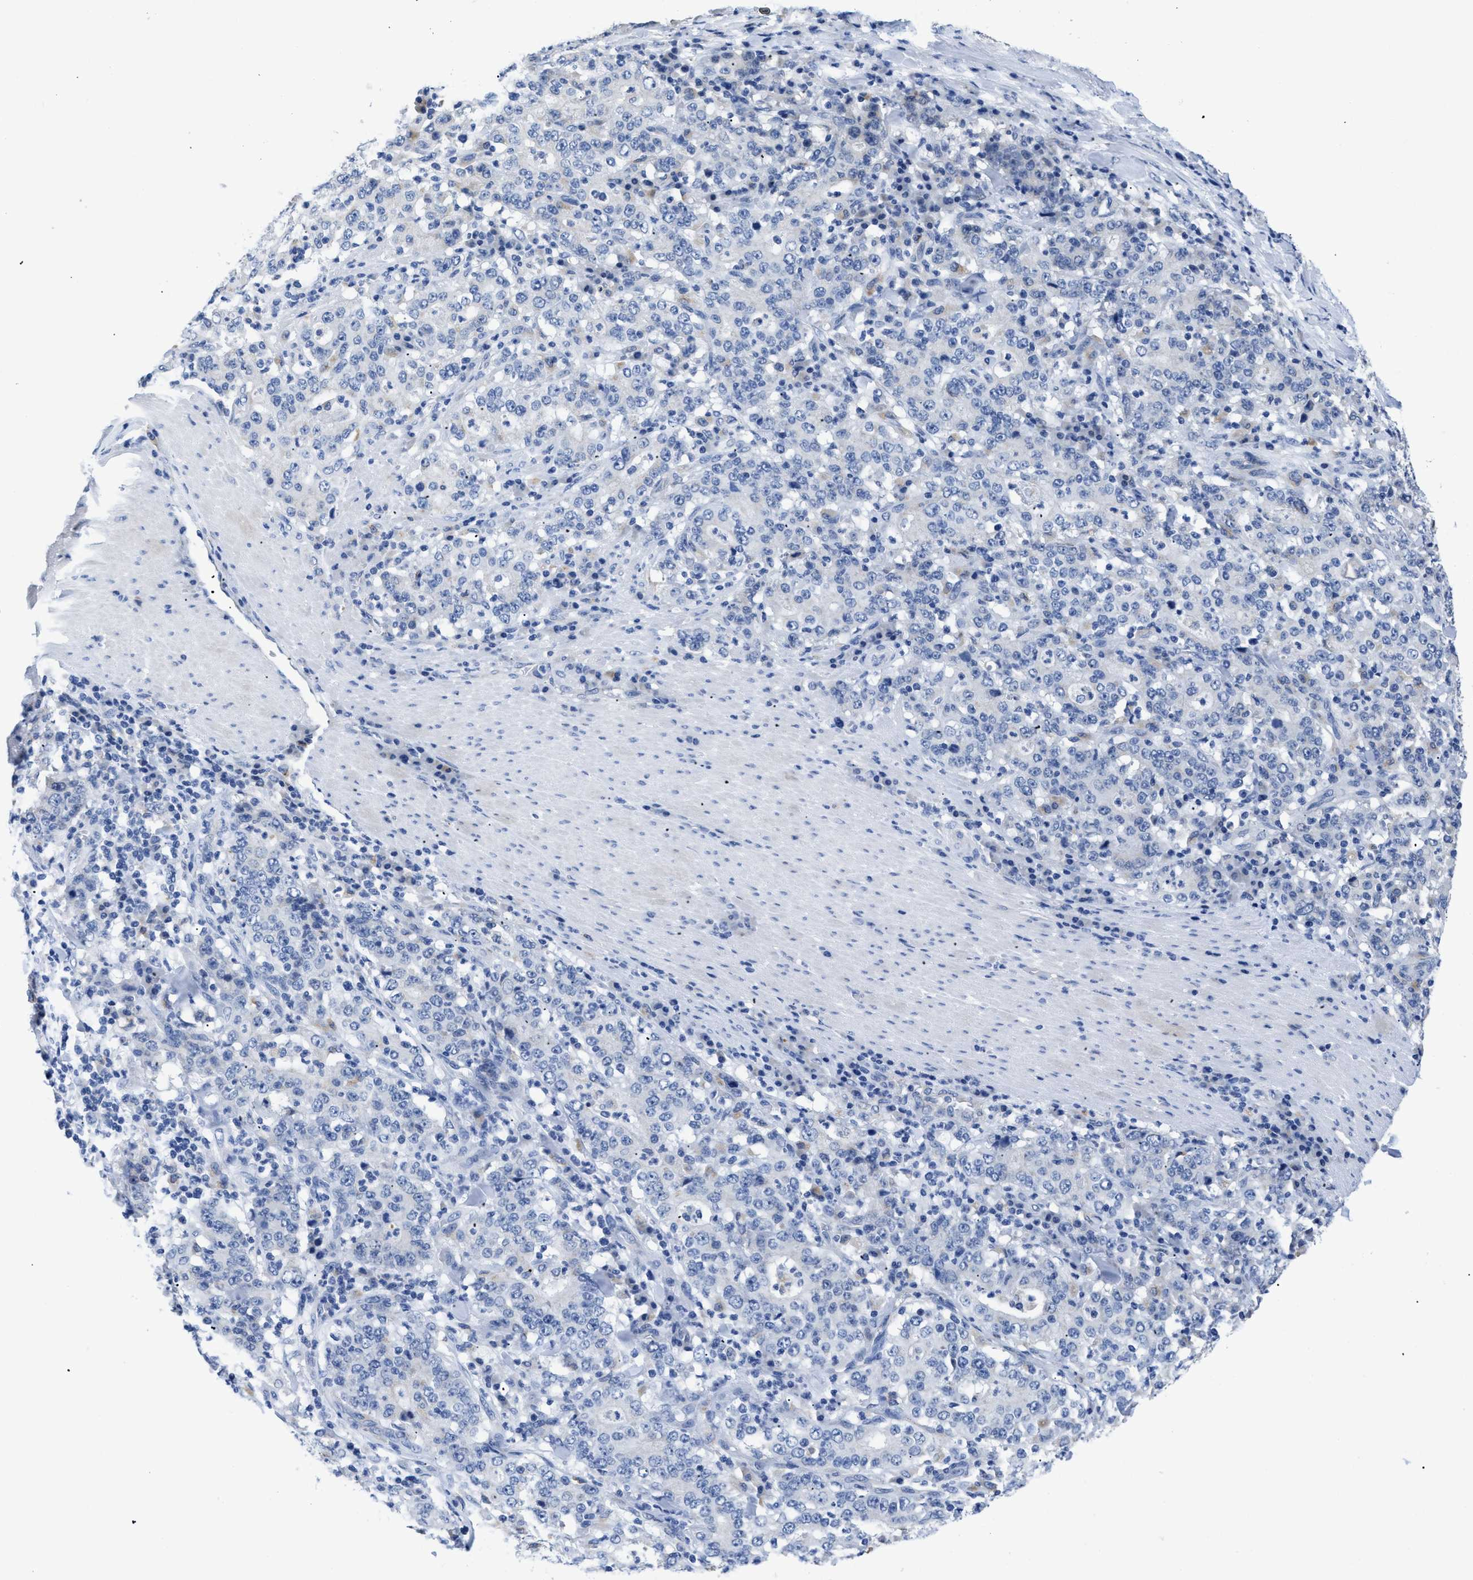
{"staining": {"intensity": "negative", "quantity": "none", "location": "none"}, "tissue": "stomach cancer", "cell_type": "Tumor cells", "image_type": "cancer", "snomed": [{"axis": "morphology", "description": "Normal tissue, NOS"}, {"axis": "morphology", "description": "Adenocarcinoma, NOS"}, {"axis": "topography", "description": "Stomach, upper"}, {"axis": "topography", "description": "Stomach"}], "caption": "A histopathology image of stomach cancer (adenocarcinoma) stained for a protein demonstrates no brown staining in tumor cells.", "gene": "APOBEC2", "patient": {"sex": "male", "age": 59}}